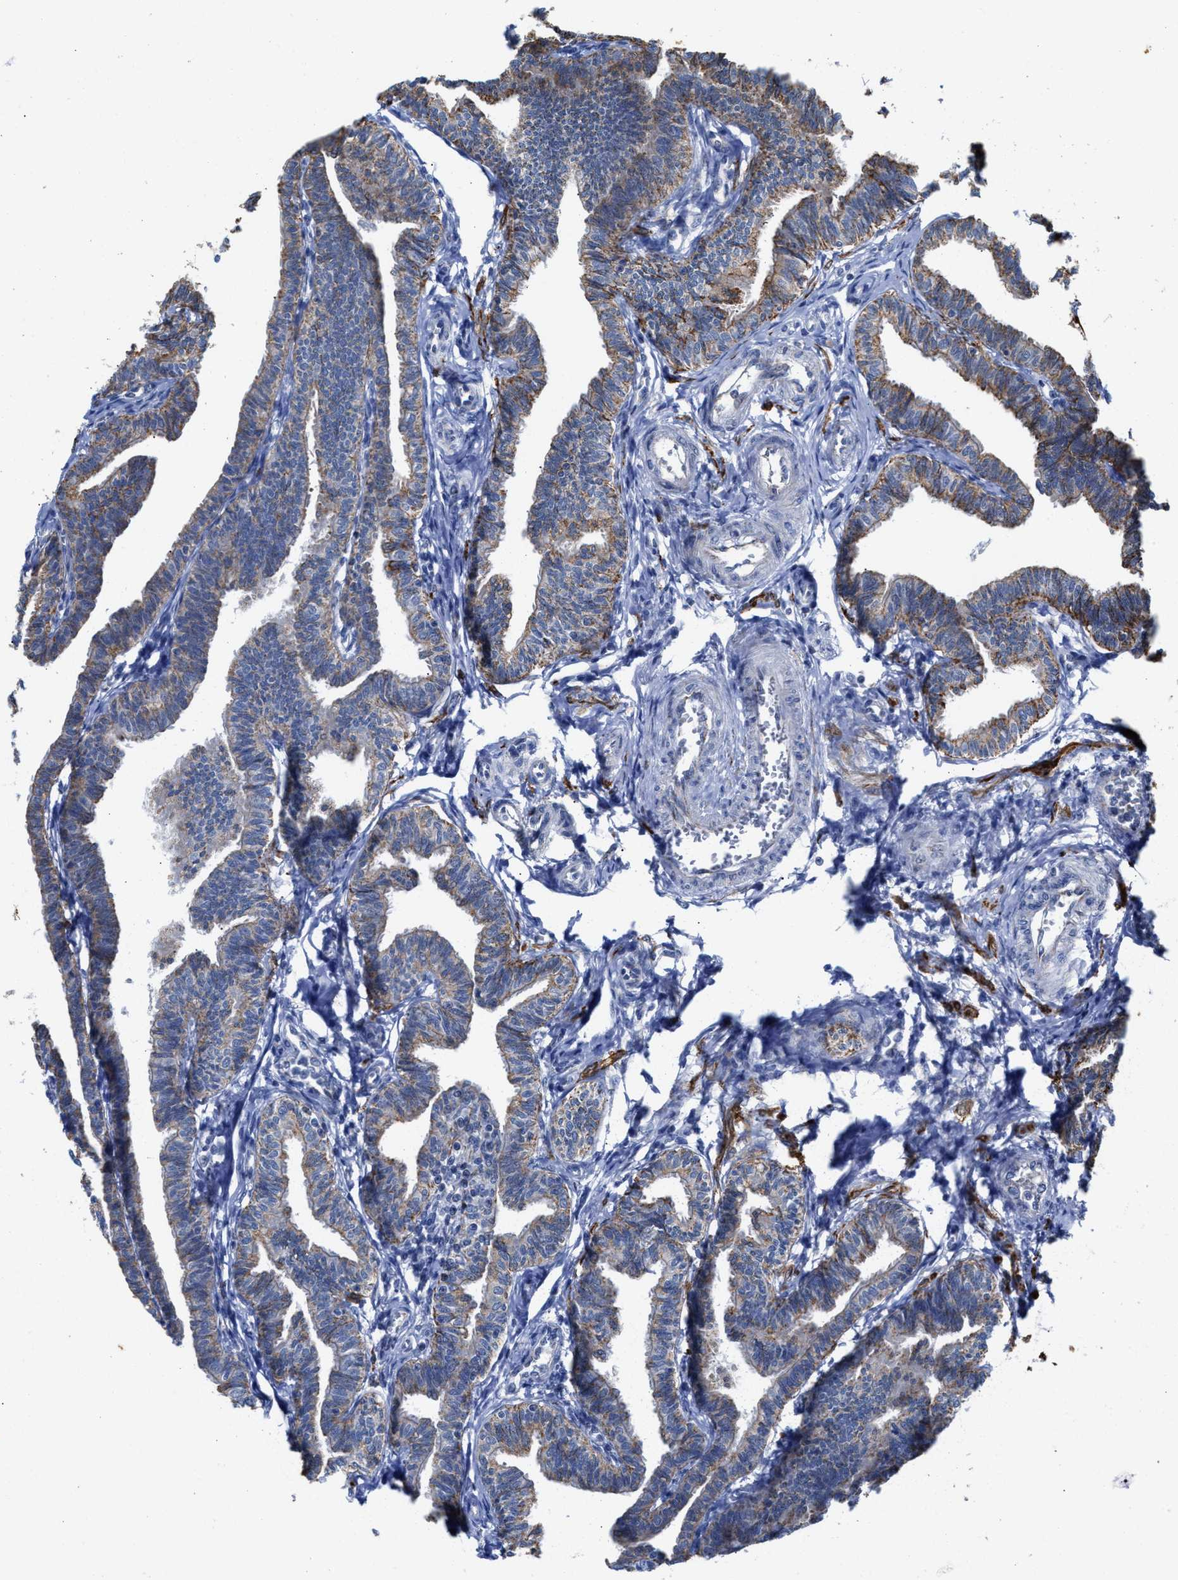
{"staining": {"intensity": "moderate", "quantity": "25%-75%", "location": "cytoplasmic/membranous"}, "tissue": "fallopian tube", "cell_type": "Glandular cells", "image_type": "normal", "snomed": [{"axis": "morphology", "description": "Normal tissue, NOS"}, {"axis": "topography", "description": "Fallopian tube"}, {"axis": "topography", "description": "Ovary"}], "caption": "A brown stain highlights moderate cytoplasmic/membranous staining of a protein in glandular cells of unremarkable fallopian tube.", "gene": "JAG1", "patient": {"sex": "female", "age": 23}}